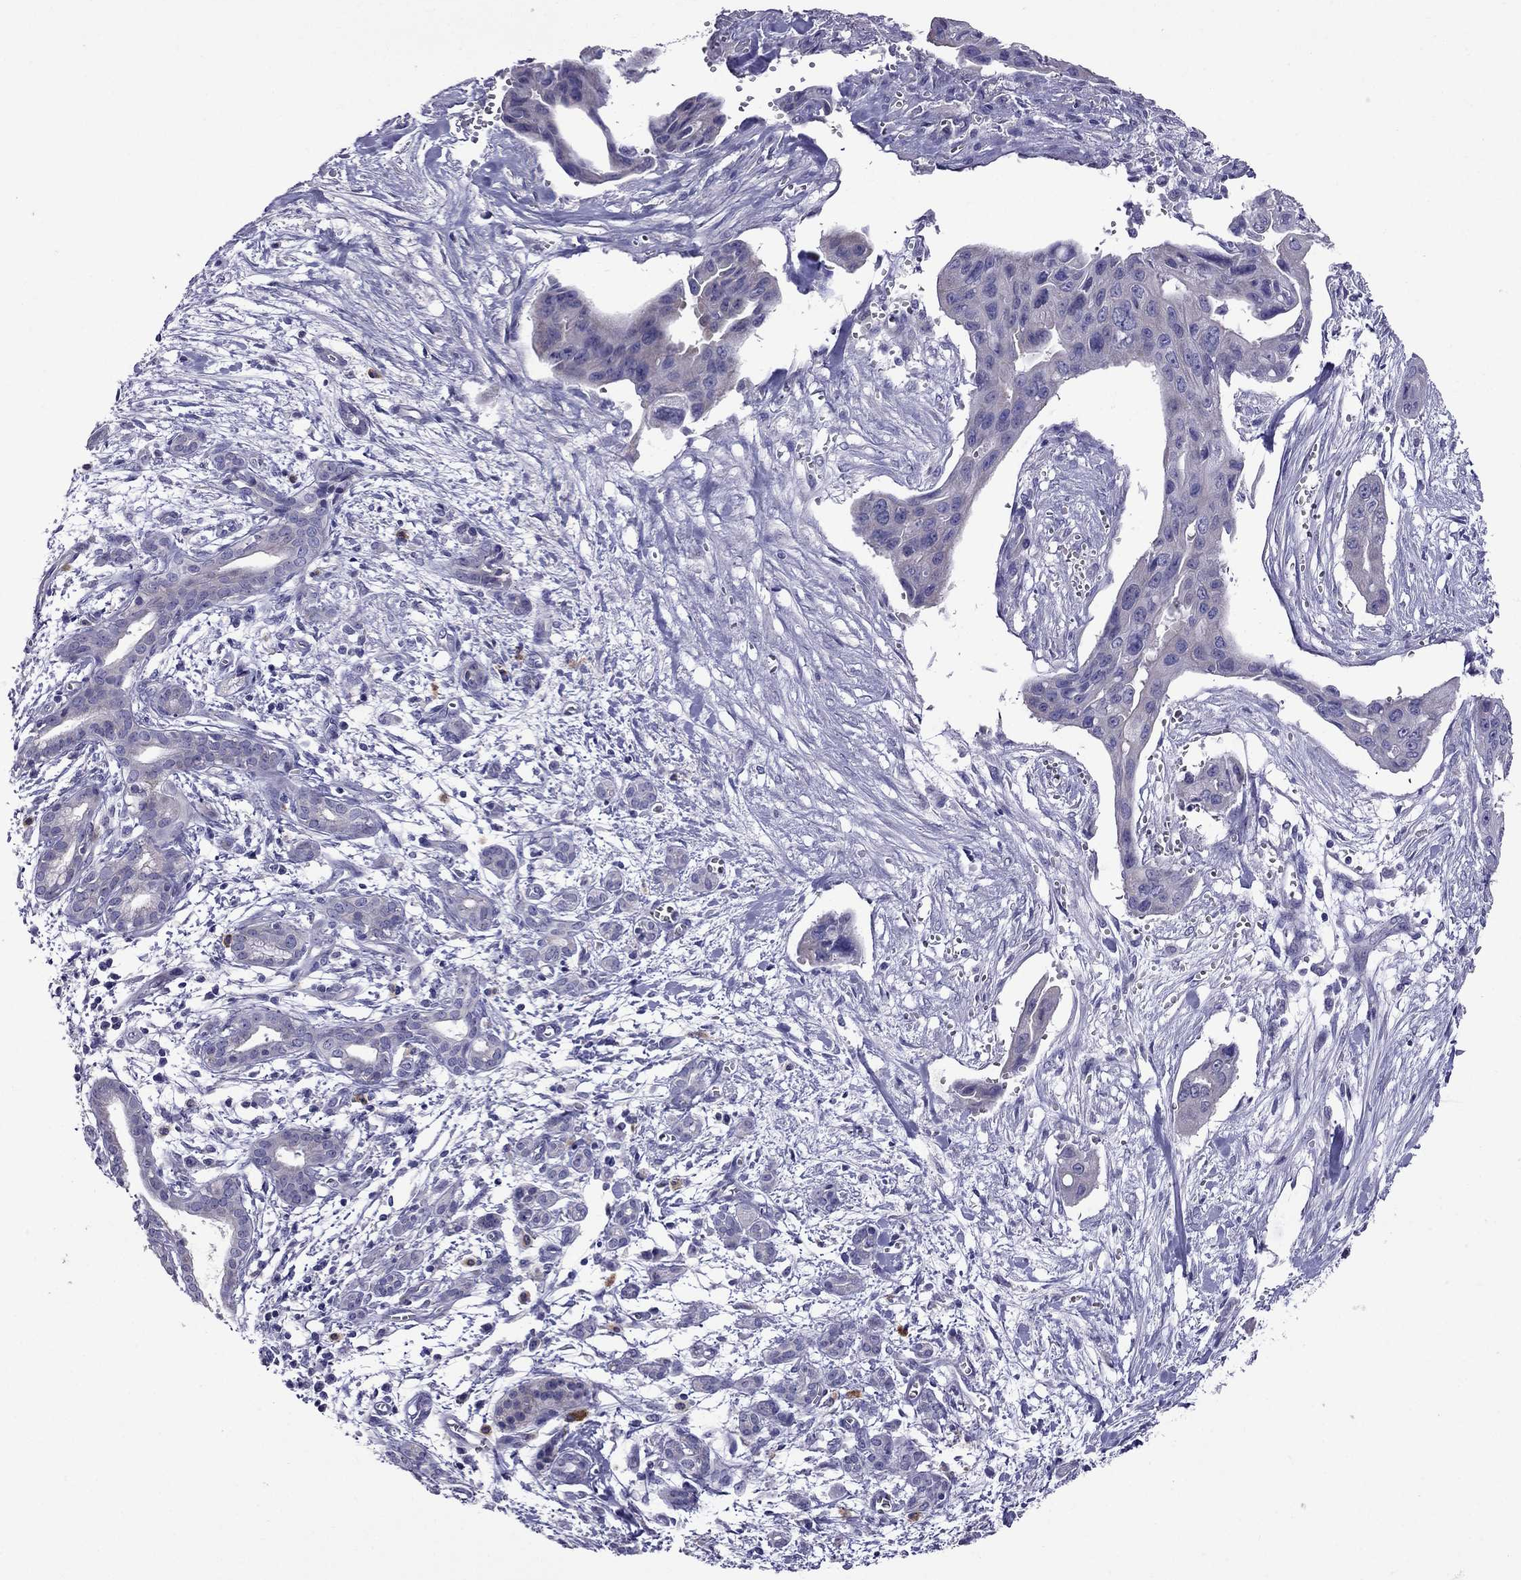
{"staining": {"intensity": "negative", "quantity": "none", "location": "none"}, "tissue": "pancreatic cancer", "cell_type": "Tumor cells", "image_type": "cancer", "snomed": [{"axis": "morphology", "description": "Adenocarcinoma, NOS"}, {"axis": "topography", "description": "Pancreas"}], "caption": "This micrograph is of pancreatic cancer (adenocarcinoma) stained with IHC to label a protein in brown with the nuclei are counter-stained blue. There is no staining in tumor cells.", "gene": "OXCT2", "patient": {"sex": "male", "age": 60}}